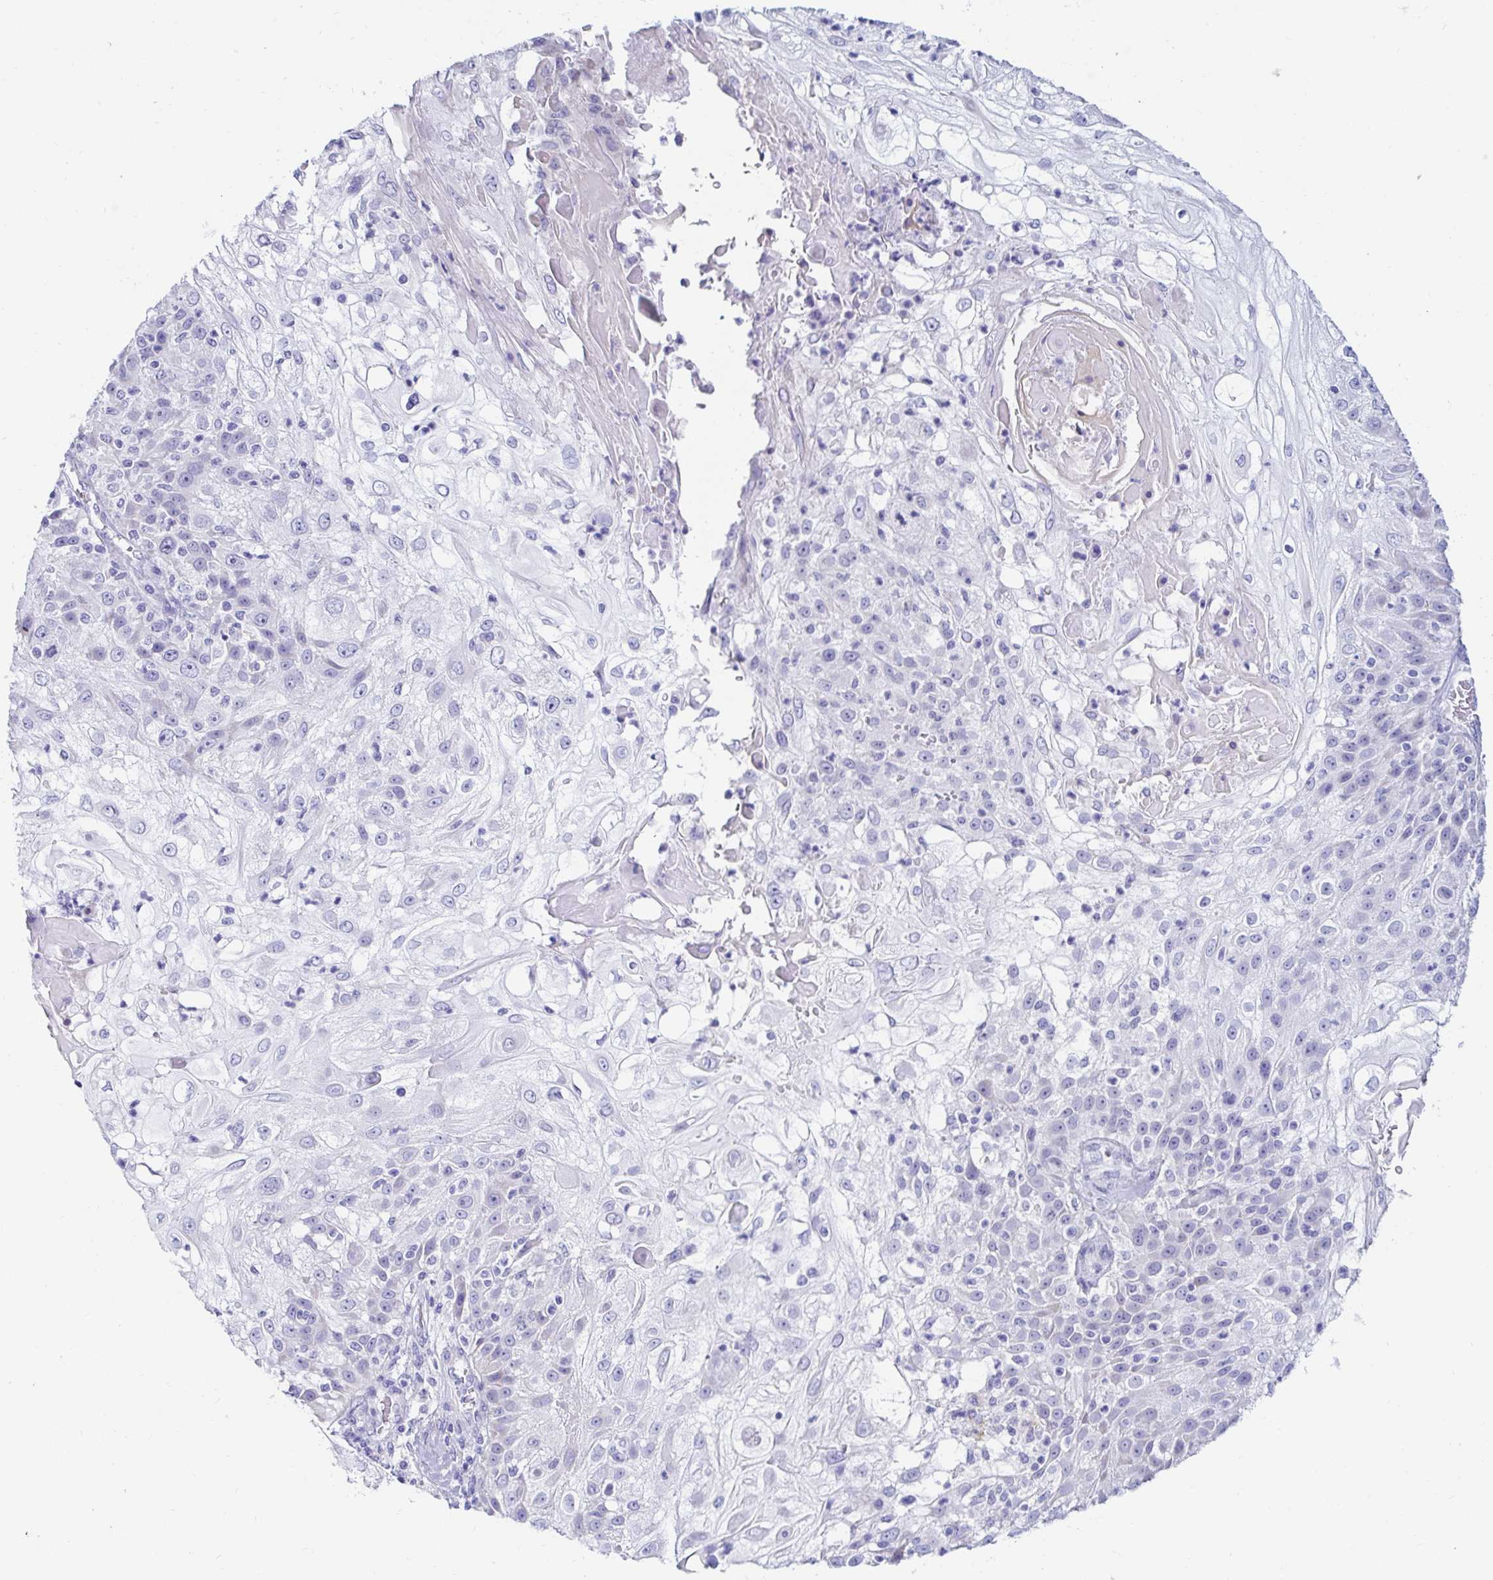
{"staining": {"intensity": "negative", "quantity": "none", "location": "none"}, "tissue": "skin cancer", "cell_type": "Tumor cells", "image_type": "cancer", "snomed": [{"axis": "morphology", "description": "Normal tissue, NOS"}, {"axis": "morphology", "description": "Squamous cell carcinoma, NOS"}, {"axis": "topography", "description": "Skin"}], "caption": "High magnification brightfield microscopy of skin cancer stained with DAB (3,3'-diaminobenzidine) (brown) and counterstained with hematoxylin (blue): tumor cells show no significant staining. (DAB (3,3'-diaminobenzidine) immunohistochemistry (IHC), high magnification).", "gene": "C4orf17", "patient": {"sex": "female", "age": 83}}